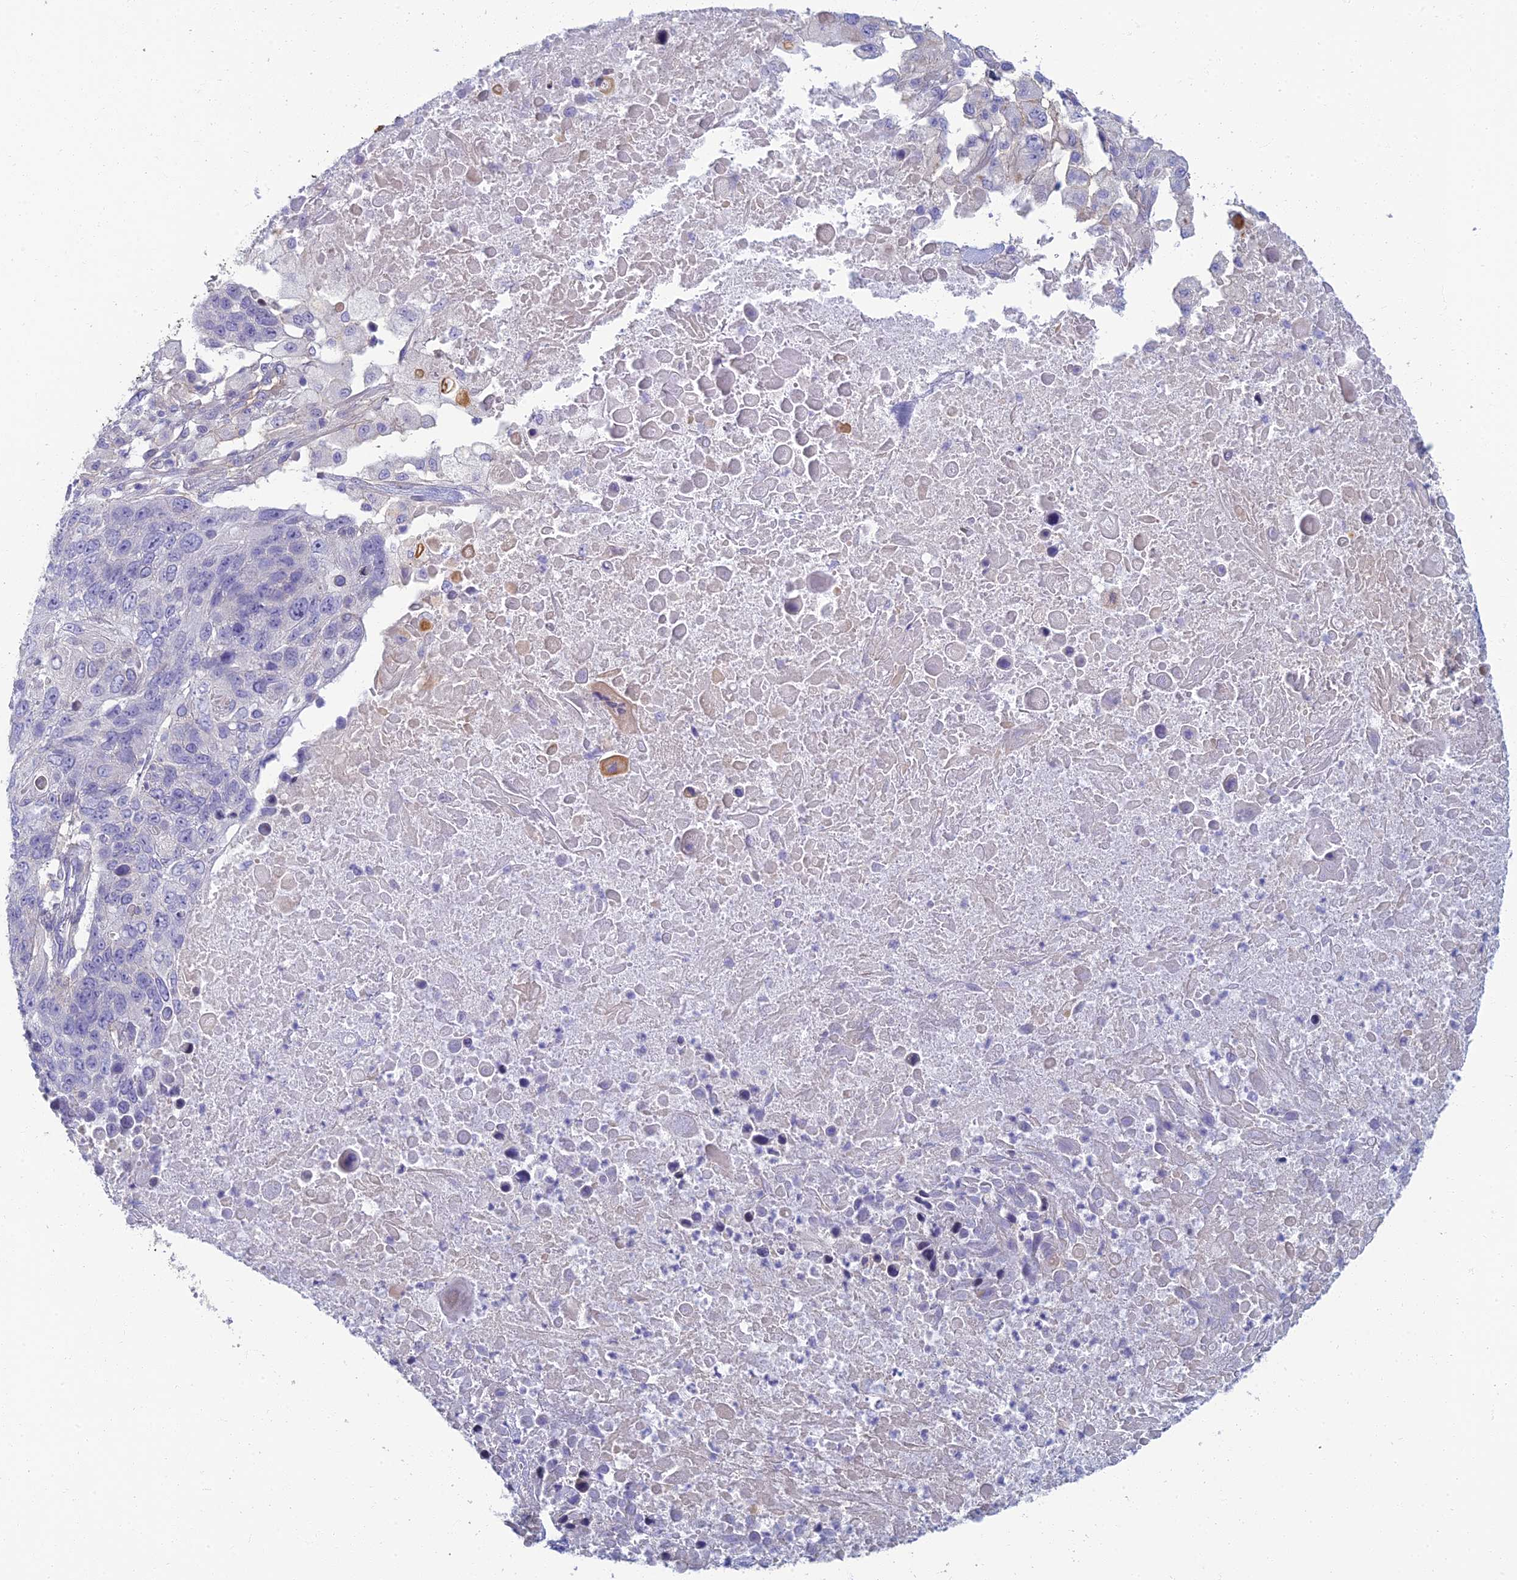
{"staining": {"intensity": "negative", "quantity": "none", "location": "none"}, "tissue": "lung cancer", "cell_type": "Tumor cells", "image_type": "cancer", "snomed": [{"axis": "morphology", "description": "Normal tissue, NOS"}, {"axis": "morphology", "description": "Squamous cell carcinoma, NOS"}, {"axis": "topography", "description": "Lymph node"}, {"axis": "topography", "description": "Lung"}], "caption": "Lung squamous cell carcinoma was stained to show a protein in brown. There is no significant positivity in tumor cells. The staining was performed using DAB to visualize the protein expression in brown, while the nuclei were stained in blue with hematoxylin (Magnification: 20x).", "gene": "NEURL1", "patient": {"sex": "male", "age": 66}}